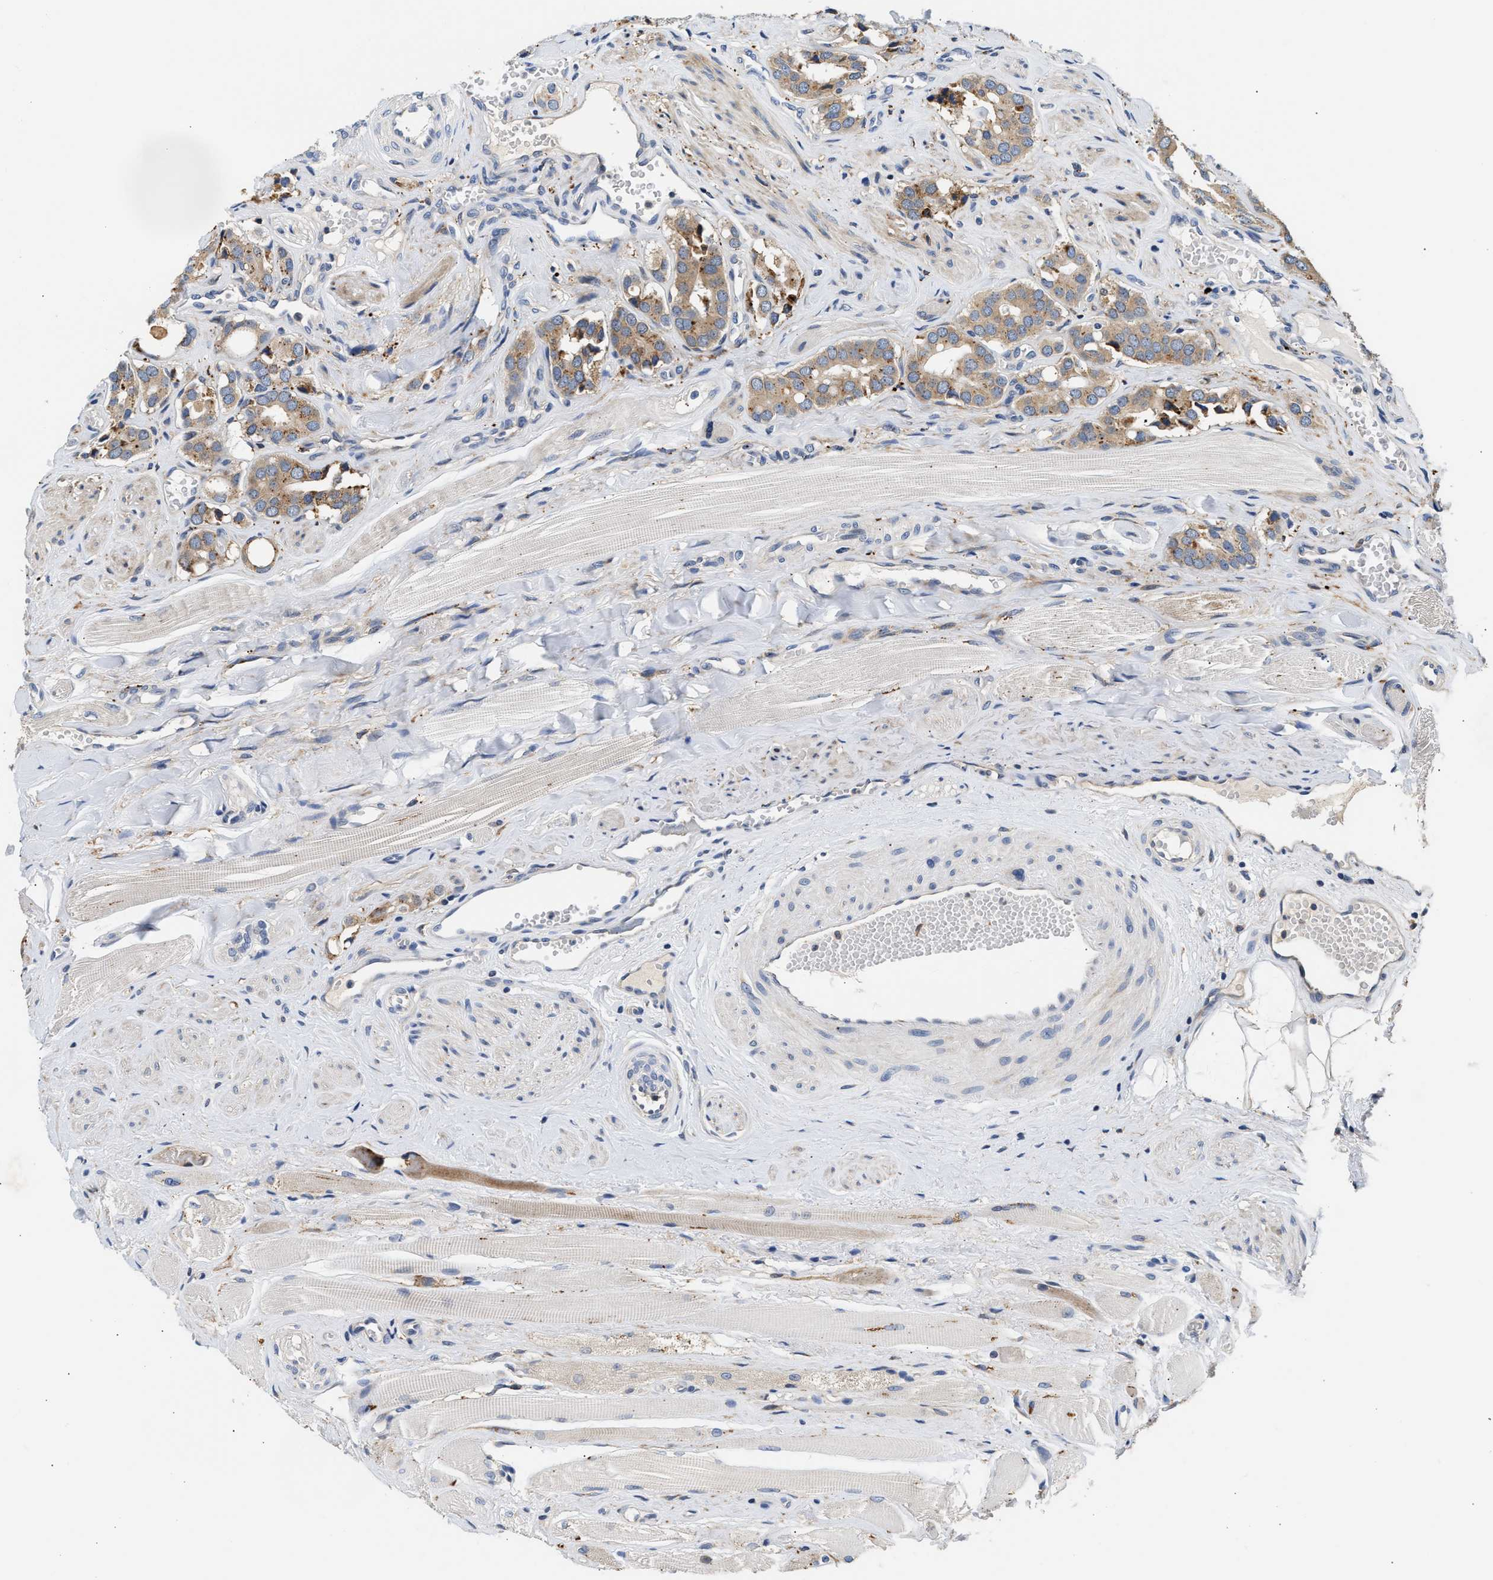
{"staining": {"intensity": "moderate", "quantity": "<25%", "location": "cytoplasmic/membranous"}, "tissue": "prostate cancer", "cell_type": "Tumor cells", "image_type": "cancer", "snomed": [{"axis": "morphology", "description": "Adenocarcinoma, High grade"}, {"axis": "topography", "description": "Prostate"}], "caption": "The image exhibits a brown stain indicating the presence of a protein in the cytoplasmic/membranous of tumor cells in adenocarcinoma (high-grade) (prostate).", "gene": "AMZ1", "patient": {"sex": "male", "age": 52}}